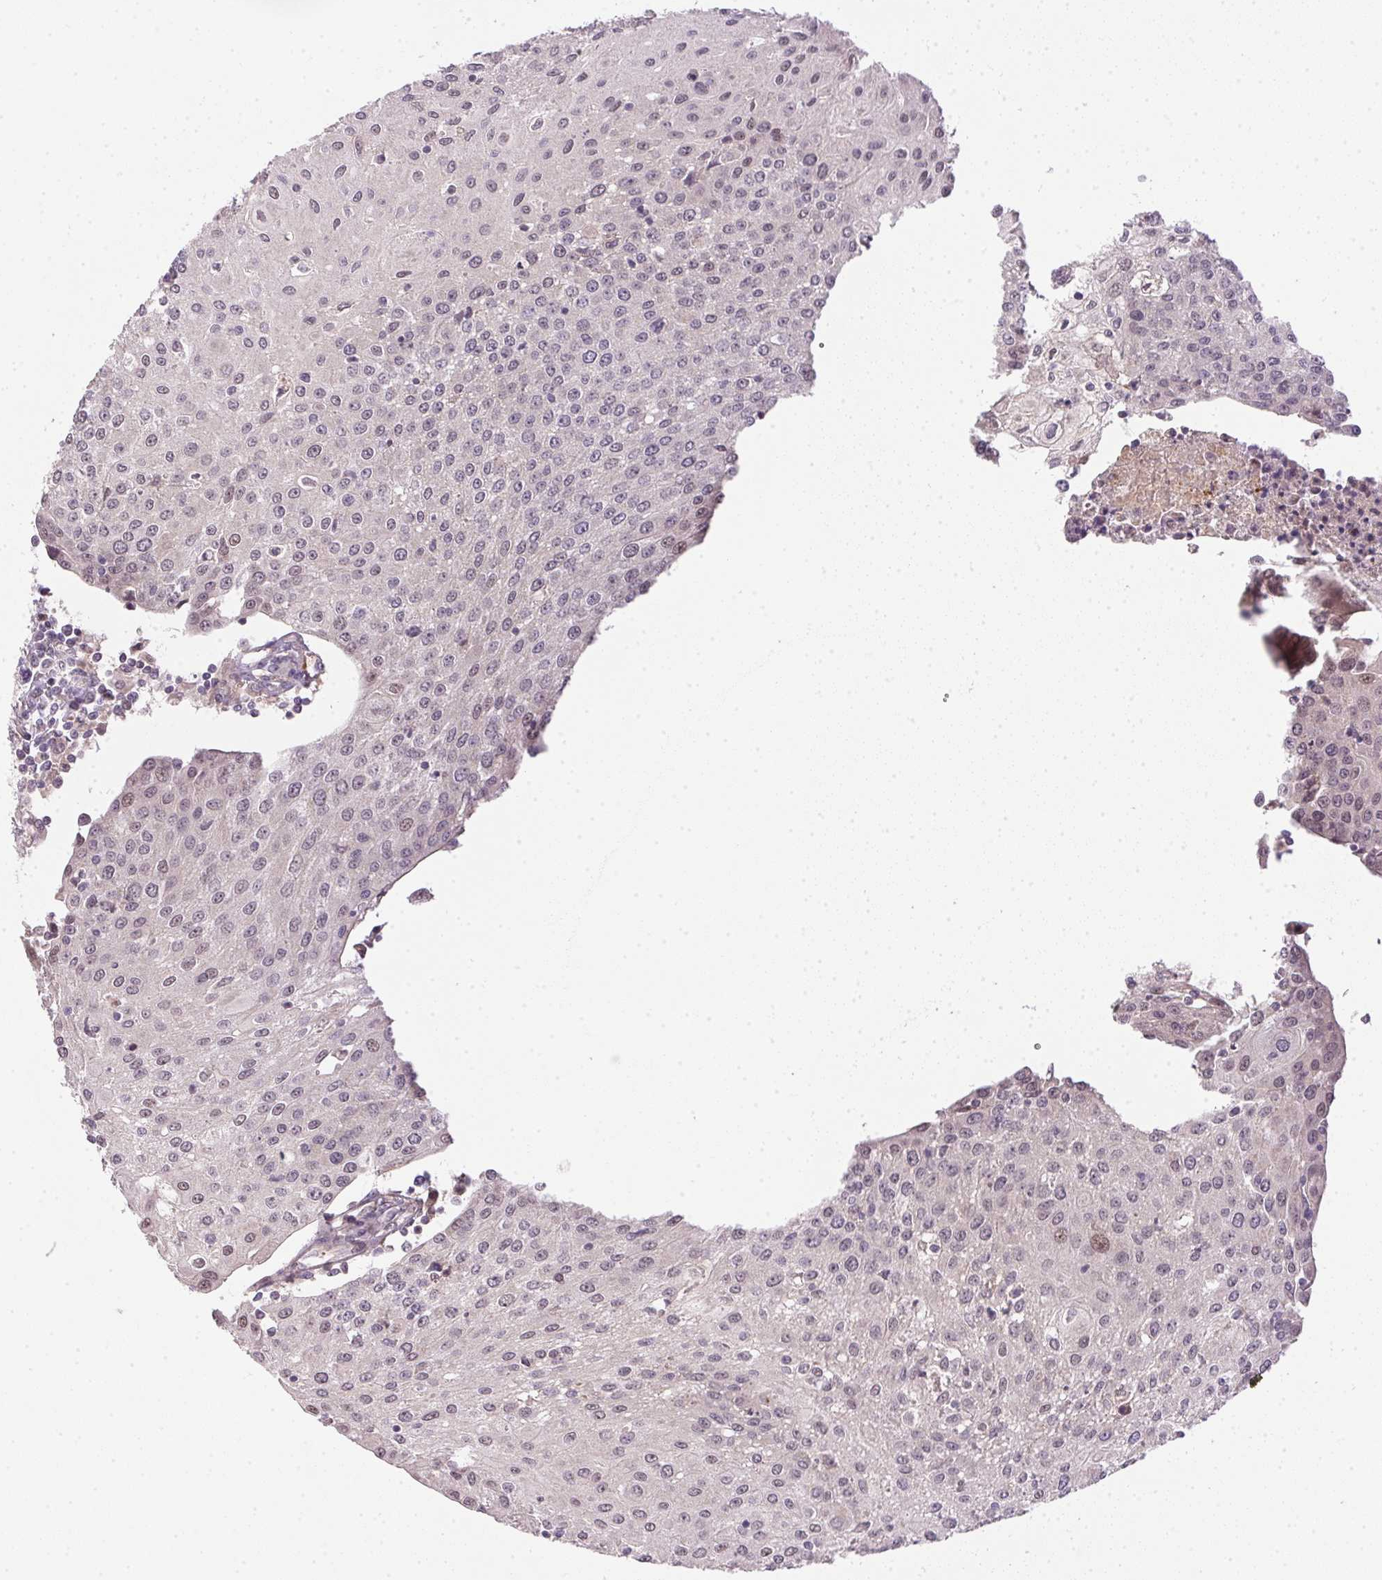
{"staining": {"intensity": "negative", "quantity": "none", "location": "none"}, "tissue": "urothelial cancer", "cell_type": "Tumor cells", "image_type": "cancer", "snomed": [{"axis": "morphology", "description": "Urothelial carcinoma, High grade"}, {"axis": "topography", "description": "Urinary bladder"}], "caption": "This micrograph is of urothelial cancer stained with immunohistochemistry (IHC) to label a protein in brown with the nuclei are counter-stained blue. There is no expression in tumor cells.", "gene": "CFAP92", "patient": {"sex": "female", "age": 85}}